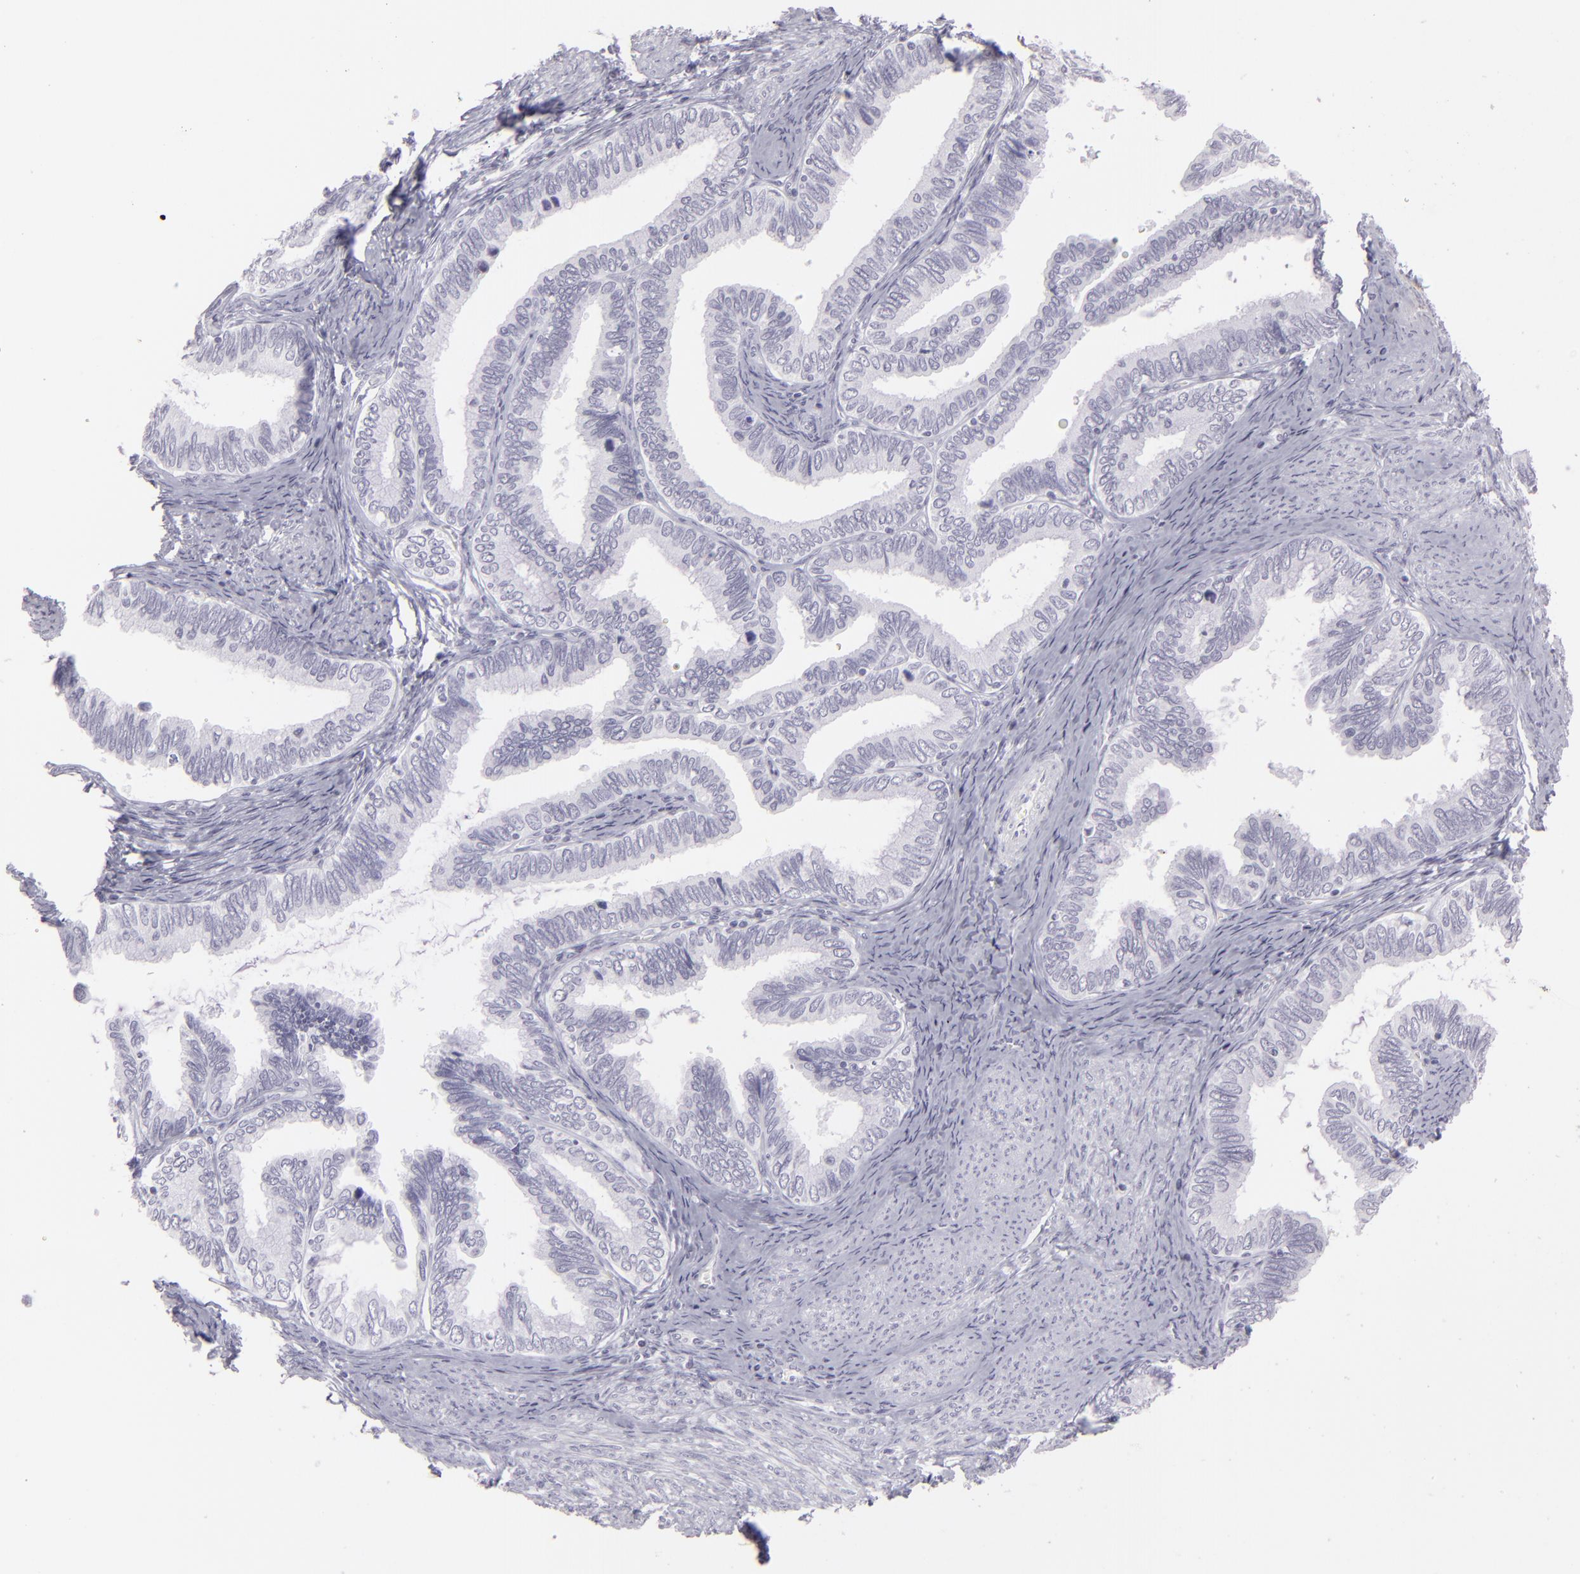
{"staining": {"intensity": "negative", "quantity": "none", "location": "none"}, "tissue": "cervical cancer", "cell_type": "Tumor cells", "image_type": "cancer", "snomed": [{"axis": "morphology", "description": "Adenocarcinoma, NOS"}, {"axis": "topography", "description": "Cervix"}], "caption": "Immunohistochemistry (IHC) histopathology image of adenocarcinoma (cervical) stained for a protein (brown), which exhibits no staining in tumor cells. (Brightfield microscopy of DAB immunohistochemistry (IHC) at high magnification).", "gene": "FLG", "patient": {"sex": "female", "age": 49}}